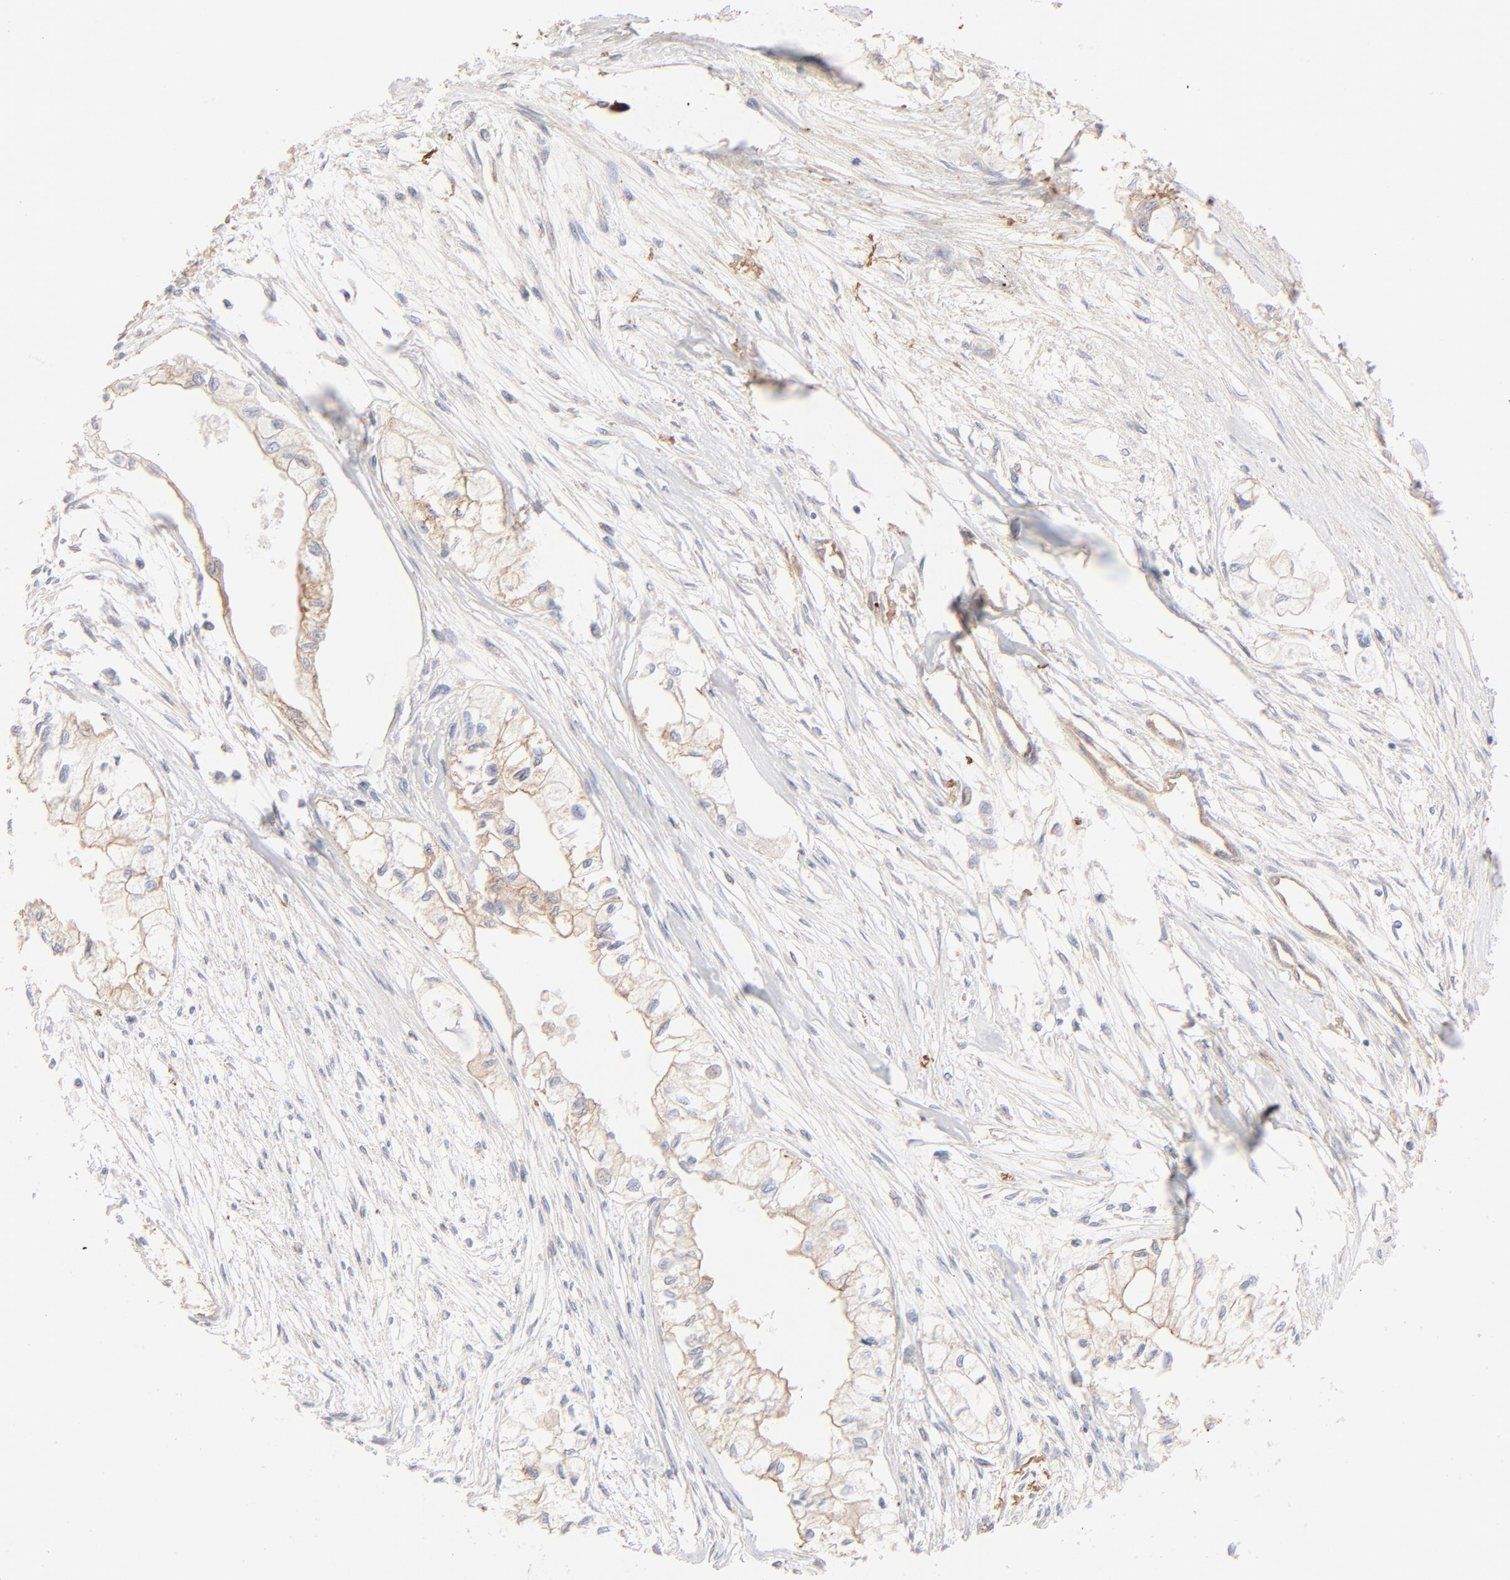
{"staining": {"intensity": "weak", "quantity": "25%-75%", "location": "cytoplasmic/membranous"}, "tissue": "pancreatic cancer", "cell_type": "Tumor cells", "image_type": "cancer", "snomed": [{"axis": "morphology", "description": "Adenocarcinoma, NOS"}, {"axis": "topography", "description": "Pancreas"}], "caption": "Immunohistochemistry (IHC) histopathology image of human pancreatic cancer (adenocarcinoma) stained for a protein (brown), which shows low levels of weak cytoplasmic/membranous expression in about 25%-75% of tumor cells.", "gene": "SPTB", "patient": {"sex": "male", "age": 79}}